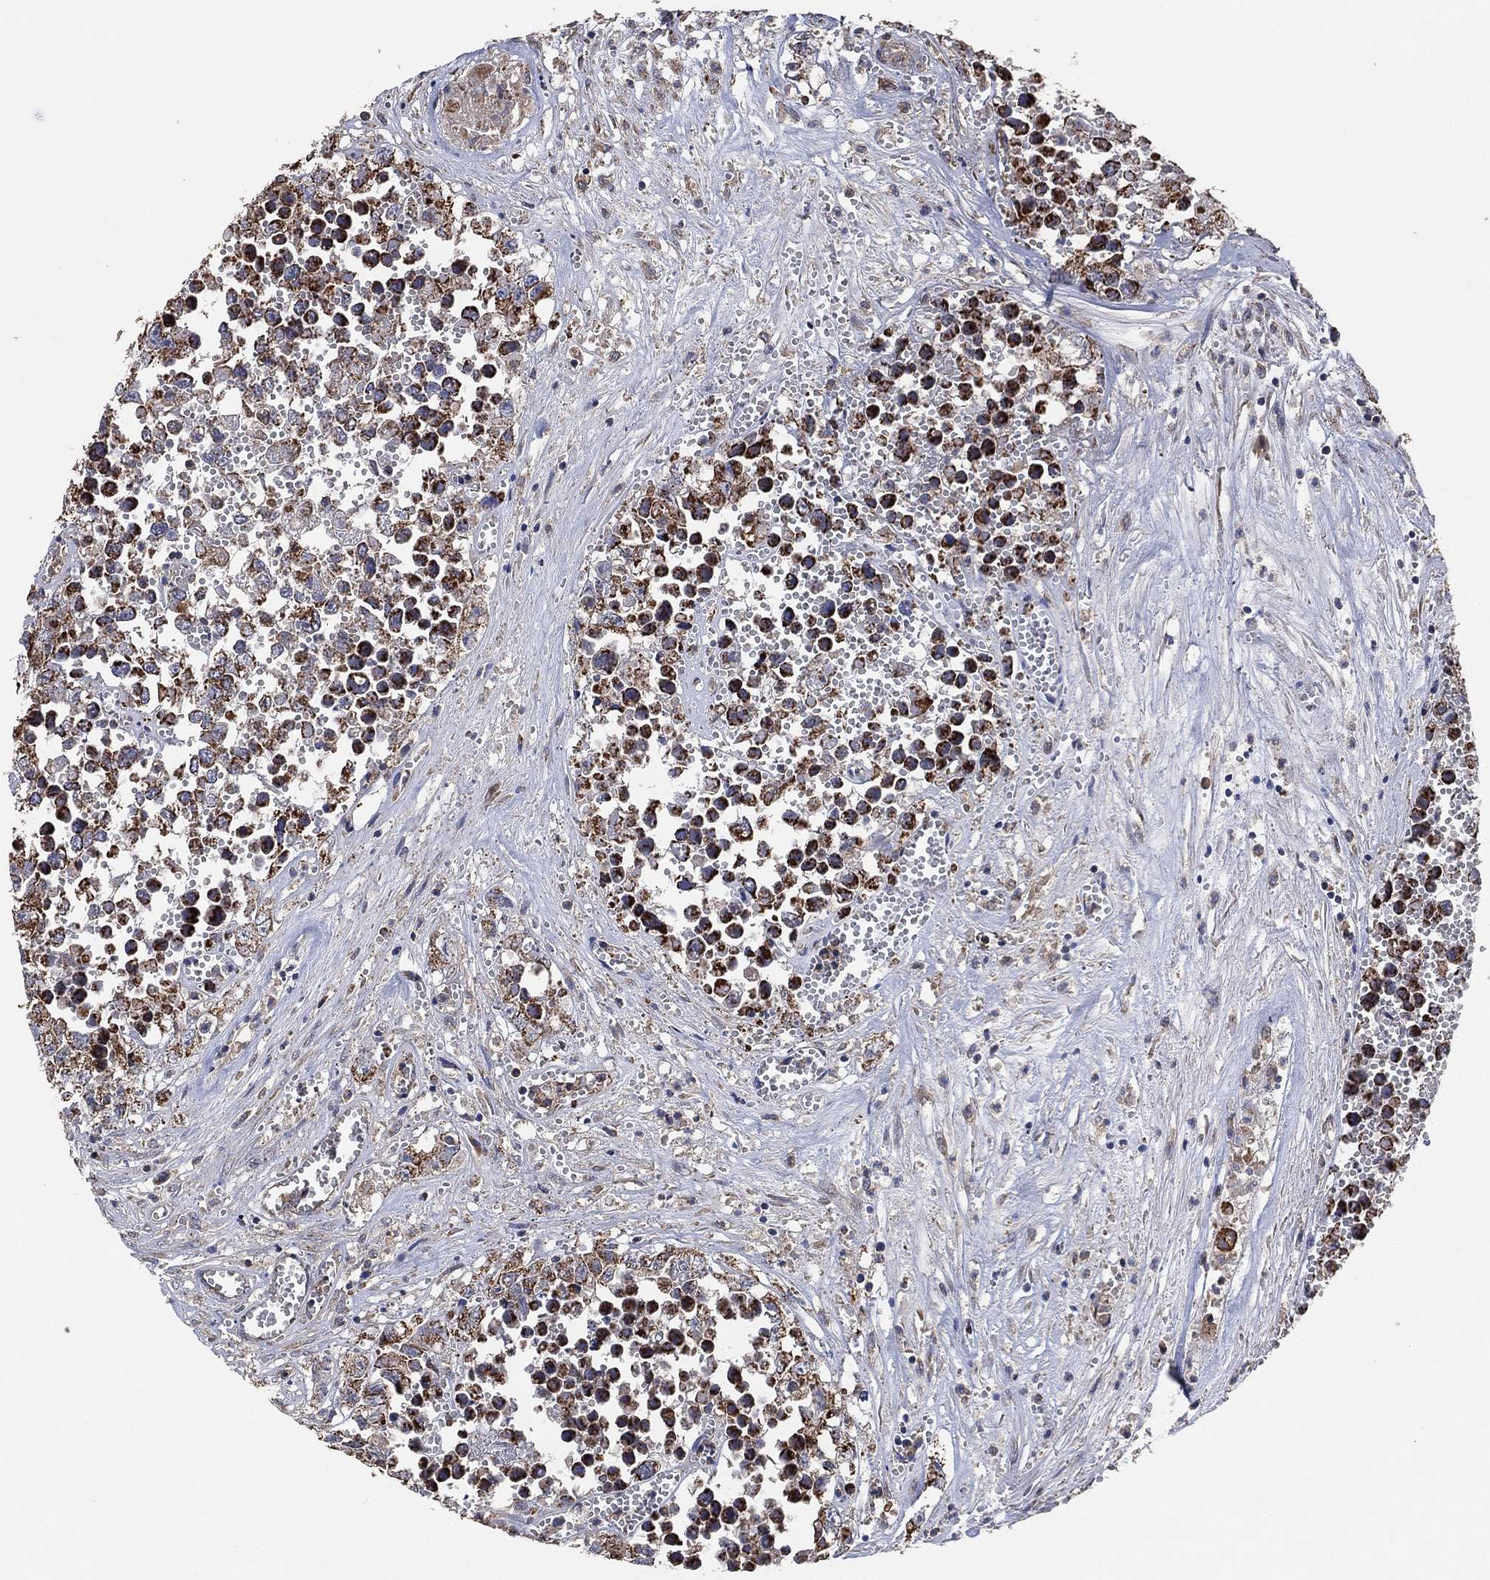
{"staining": {"intensity": "strong", "quantity": "<25%", "location": "cytoplasmic/membranous,nuclear"}, "tissue": "testis cancer", "cell_type": "Tumor cells", "image_type": "cancer", "snomed": [{"axis": "morphology", "description": "Seminoma, NOS"}, {"axis": "morphology", "description": "Carcinoma, Embryonal, NOS"}, {"axis": "topography", "description": "Testis"}], "caption": "Immunohistochemical staining of human testis cancer demonstrates medium levels of strong cytoplasmic/membranous and nuclear protein staining in about <25% of tumor cells. (DAB (3,3'-diaminobenzidine) IHC with brightfield microscopy, high magnification).", "gene": "LIMD1", "patient": {"sex": "male", "age": 22}}